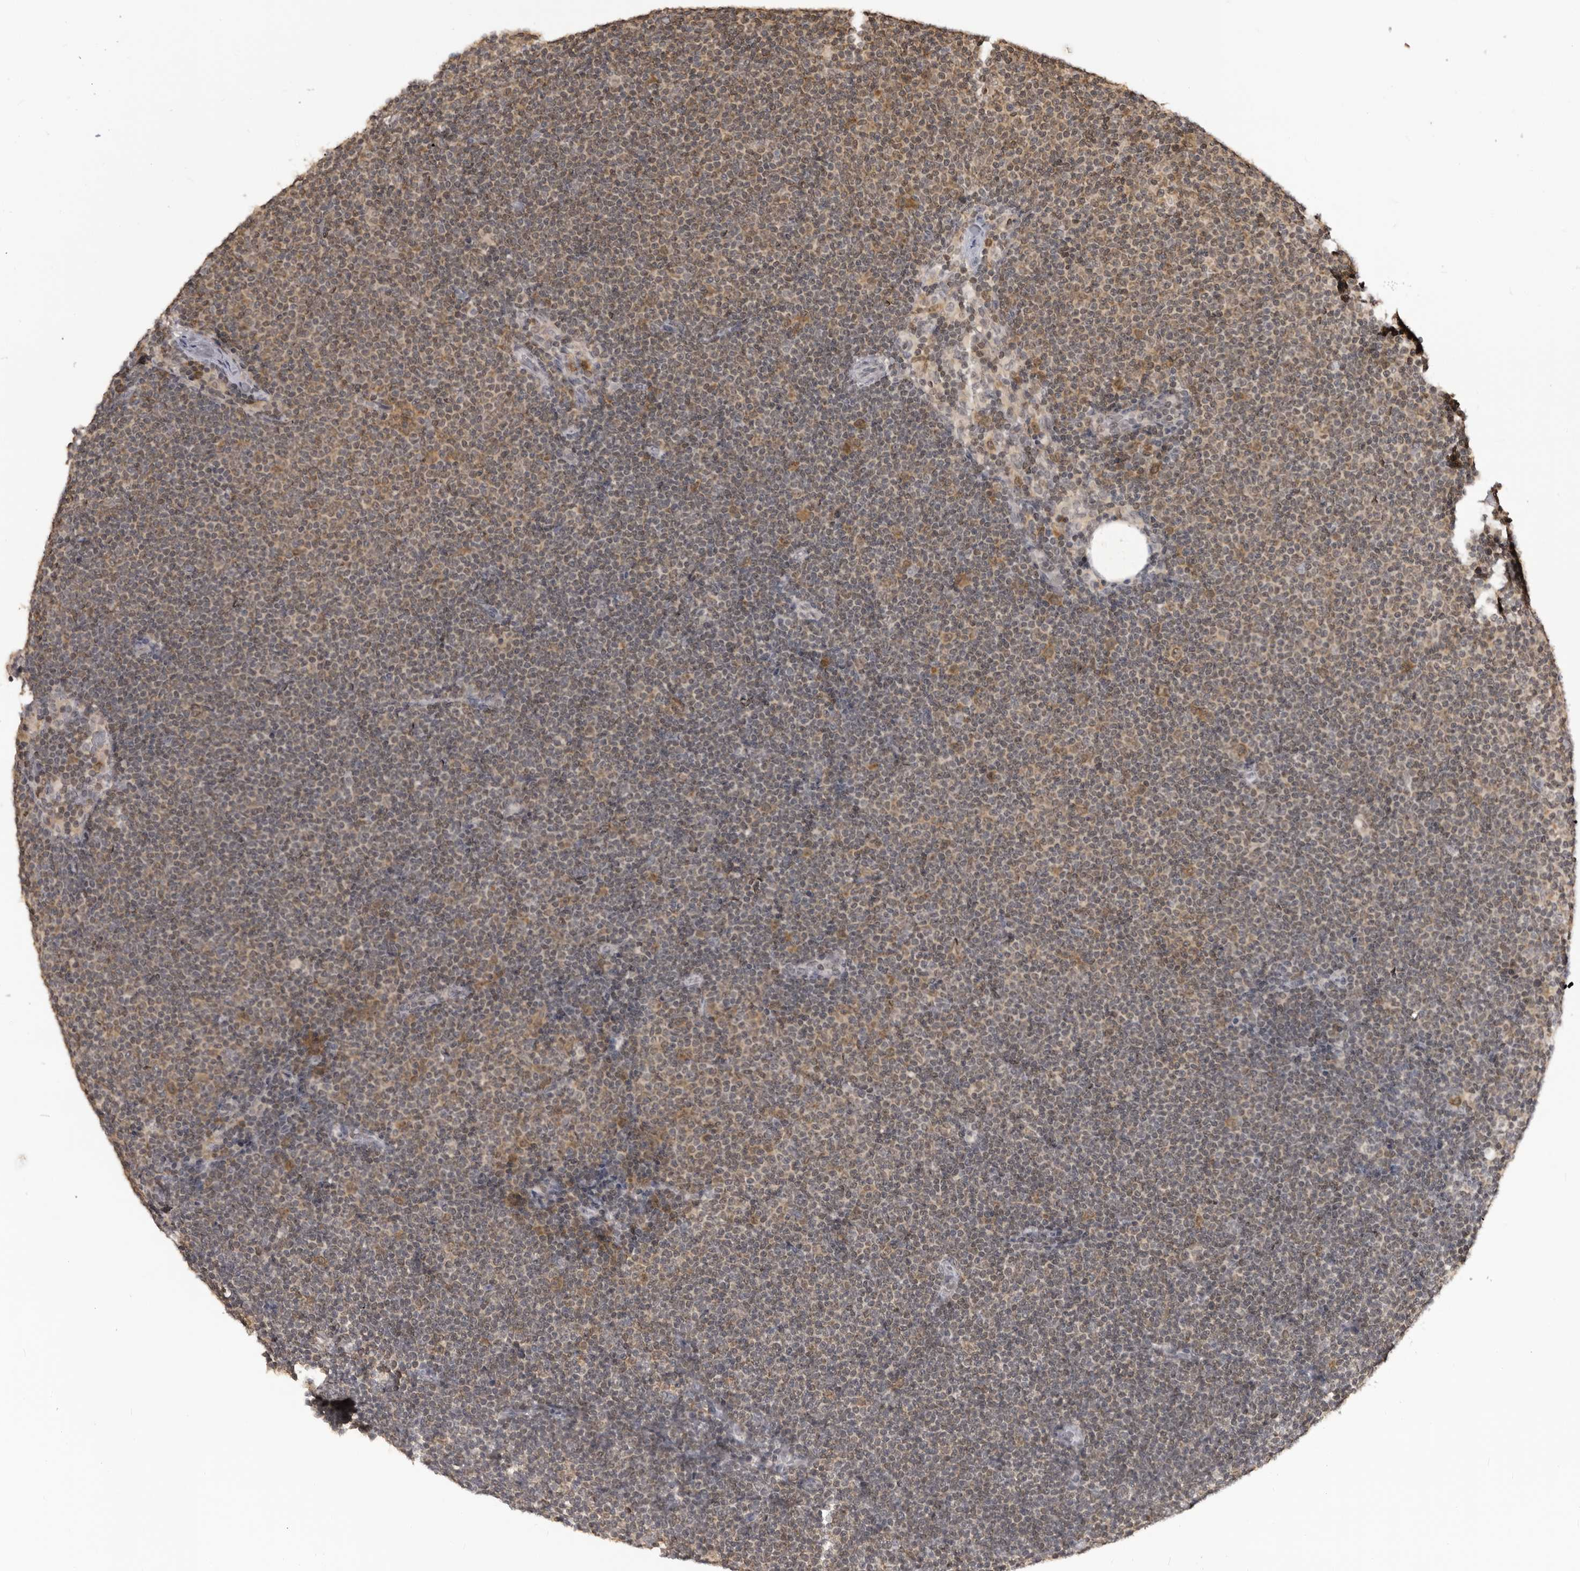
{"staining": {"intensity": "weak", "quantity": "25%-75%", "location": "cytoplasmic/membranous"}, "tissue": "lymphoma", "cell_type": "Tumor cells", "image_type": "cancer", "snomed": [{"axis": "morphology", "description": "Malignant lymphoma, non-Hodgkin's type, Low grade"}, {"axis": "topography", "description": "Lymph node"}], "caption": "DAB immunohistochemical staining of human lymphoma demonstrates weak cytoplasmic/membranous protein staining in about 25%-75% of tumor cells.", "gene": "PDCL3", "patient": {"sex": "female", "age": 53}}